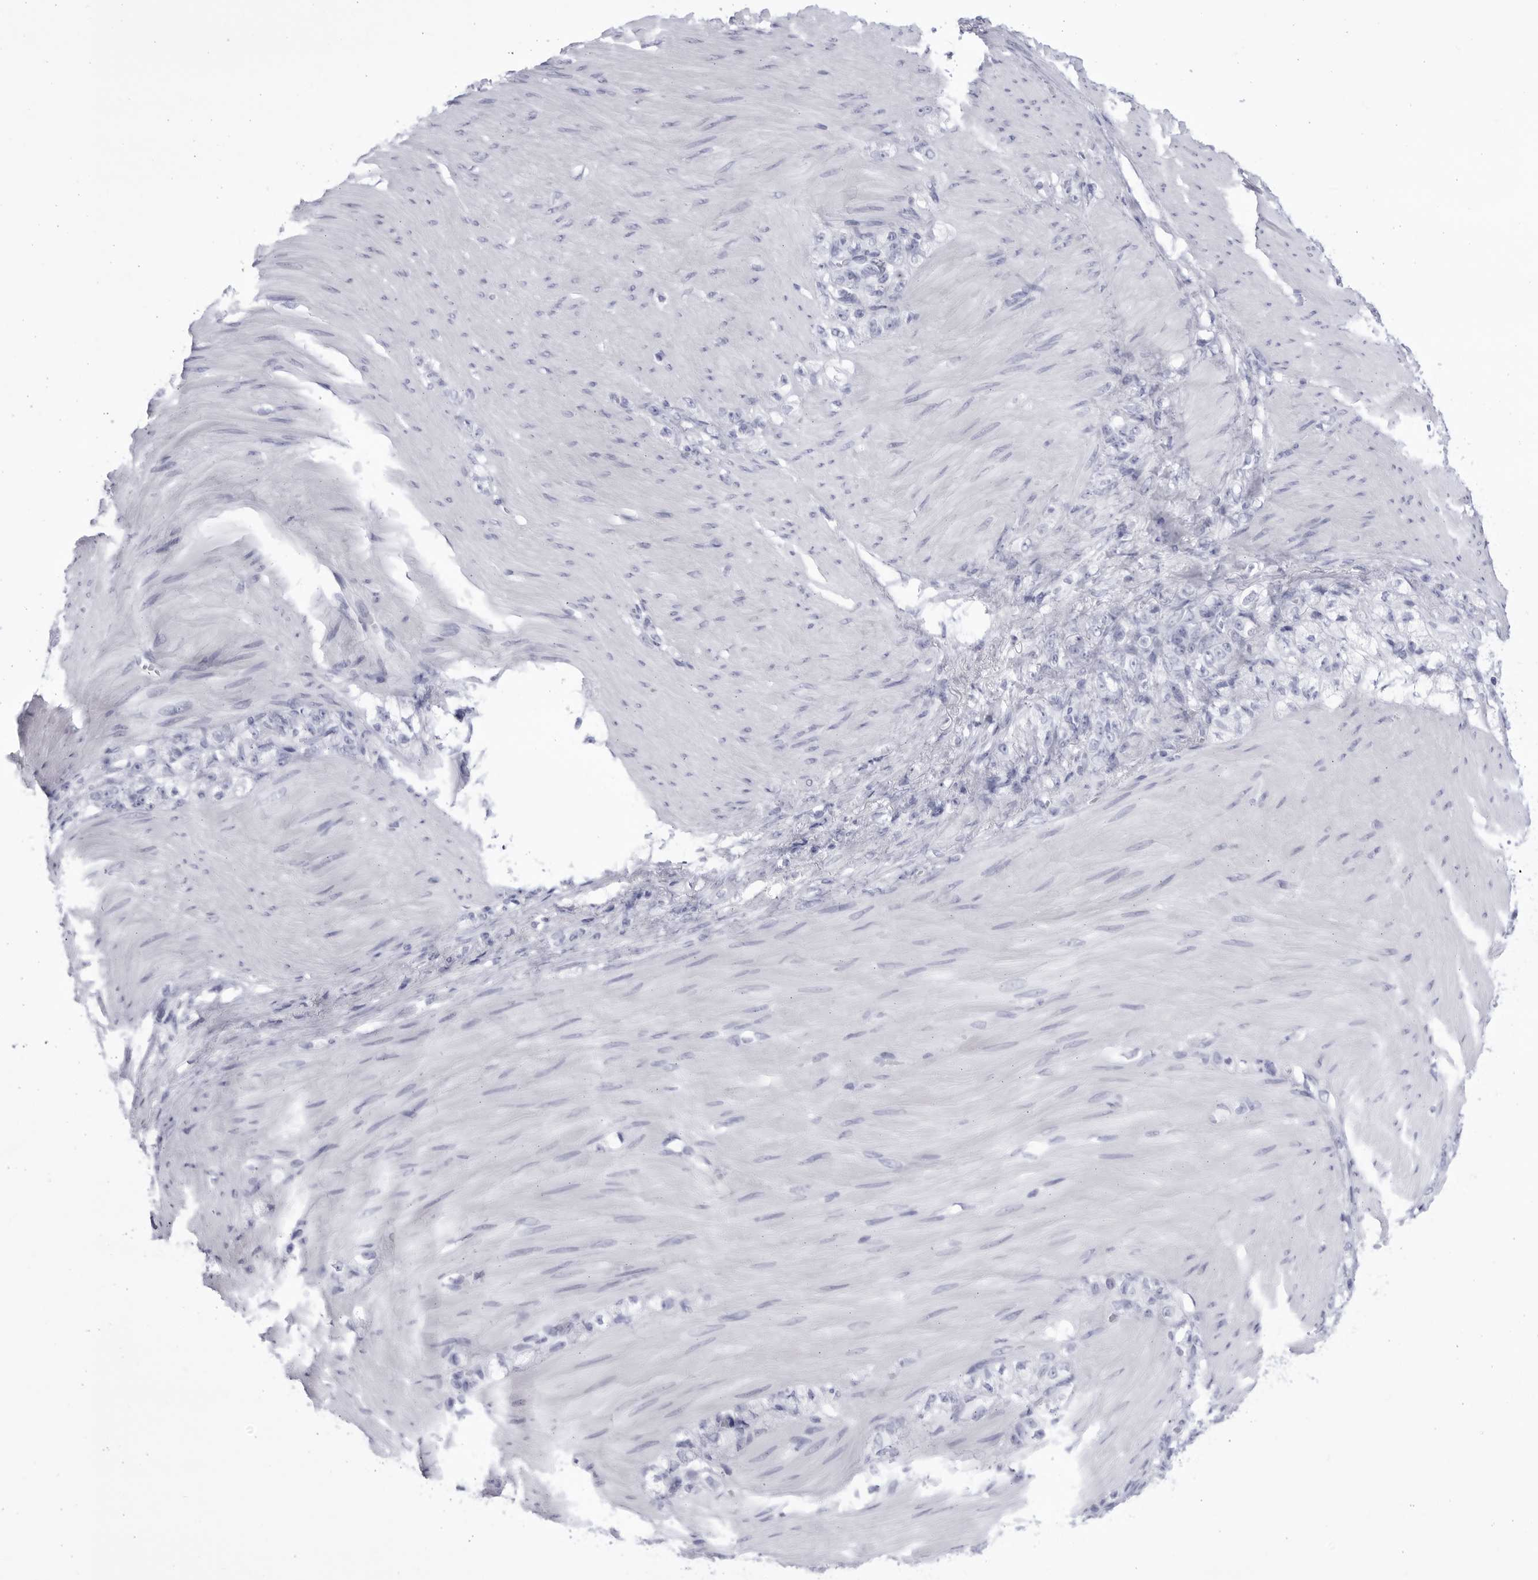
{"staining": {"intensity": "negative", "quantity": "none", "location": "none"}, "tissue": "stomach cancer", "cell_type": "Tumor cells", "image_type": "cancer", "snomed": [{"axis": "morphology", "description": "Normal tissue, NOS"}, {"axis": "morphology", "description": "Adenocarcinoma, NOS"}, {"axis": "topography", "description": "Stomach"}], "caption": "Stomach cancer stained for a protein using immunohistochemistry (IHC) exhibits no expression tumor cells.", "gene": "CCDC181", "patient": {"sex": "male", "age": 82}}